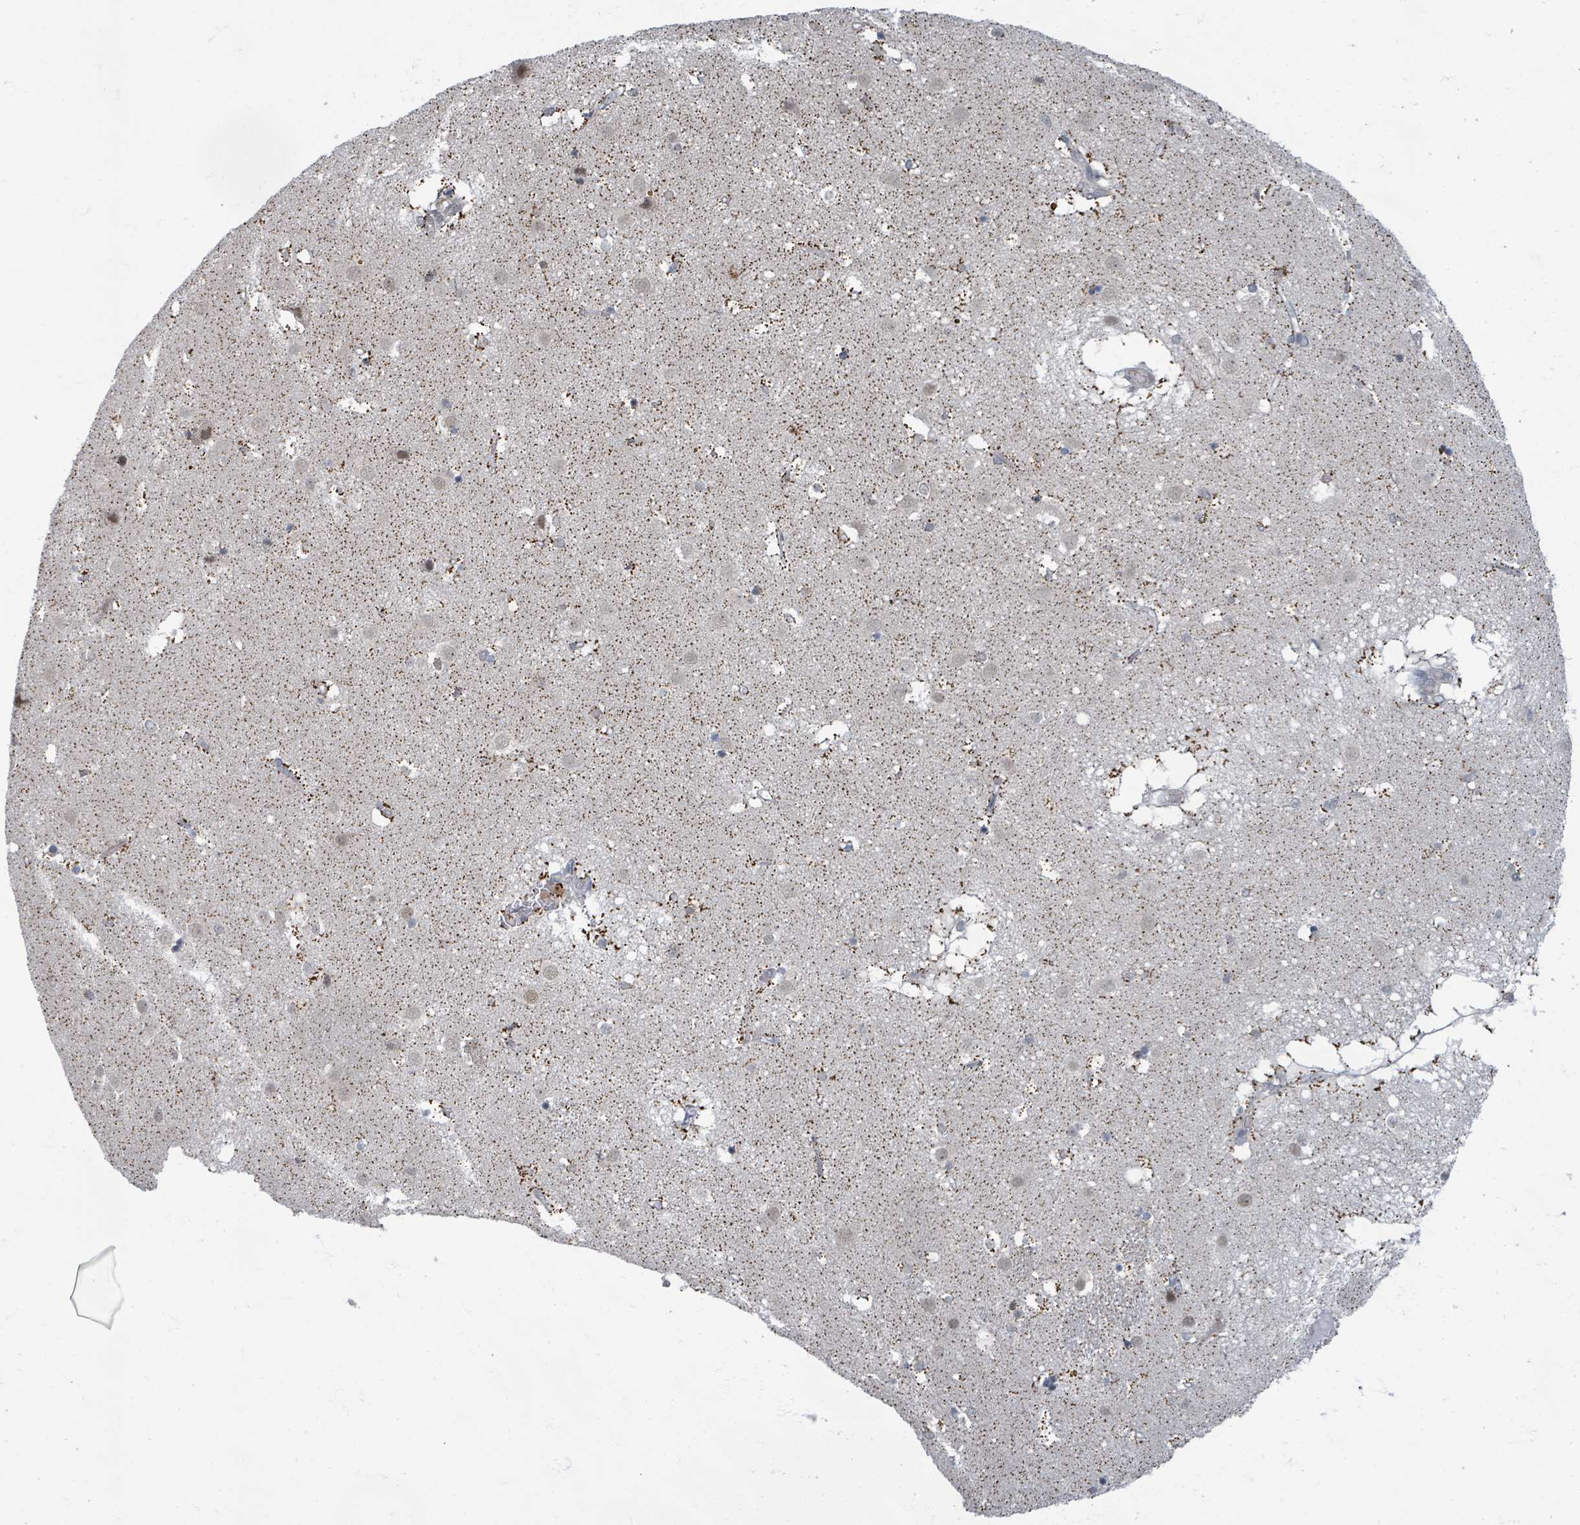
{"staining": {"intensity": "negative", "quantity": "none", "location": "none"}, "tissue": "caudate", "cell_type": "Glial cells", "image_type": "normal", "snomed": [{"axis": "morphology", "description": "Normal tissue, NOS"}, {"axis": "topography", "description": "Lateral ventricle wall"}], "caption": "Immunohistochemistry (IHC) image of normal caudate stained for a protein (brown), which exhibits no expression in glial cells.", "gene": "INTS15", "patient": {"sex": "male", "age": 70}}